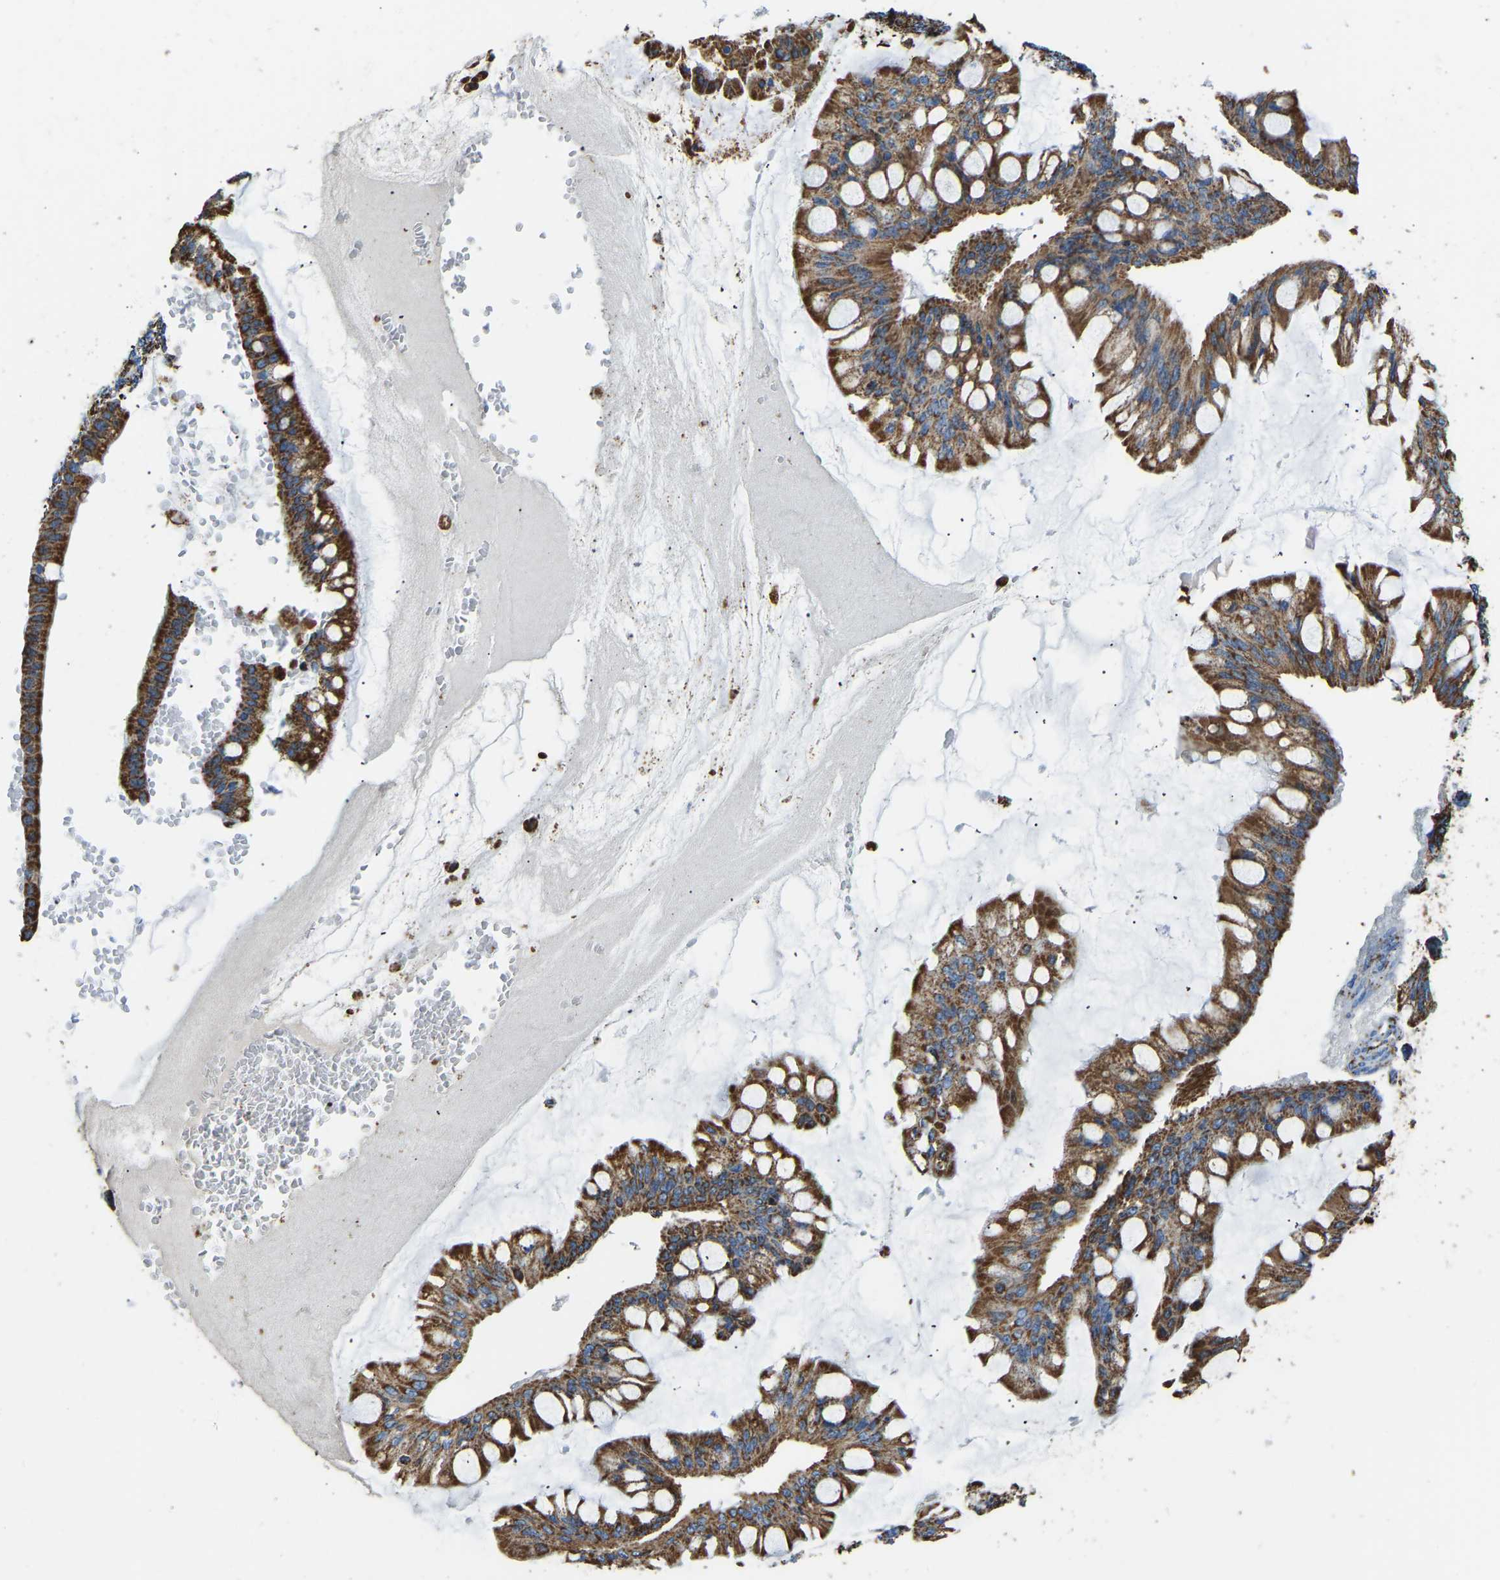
{"staining": {"intensity": "strong", "quantity": ">75%", "location": "cytoplasmic/membranous"}, "tissue": "ovarian cancer", "cell_type": "Tumor cells", "image_type": "cancer", "snomed": [{"axis": "morphology", "description": "Cystadenocarcinoma, mucinous, NOS"}, {"axis": "topography", "description": "Ovary"}], "caption": "Immunohistochemistry of human ovarian cancer (mucinous cystadenocarcinoma) demonstrates high levels of strong cytoplasmic/membranous positivity in approximately >75% of tumor cells.", "gene": "IRX6", "patient": {"sex": "female", "age": 73}}